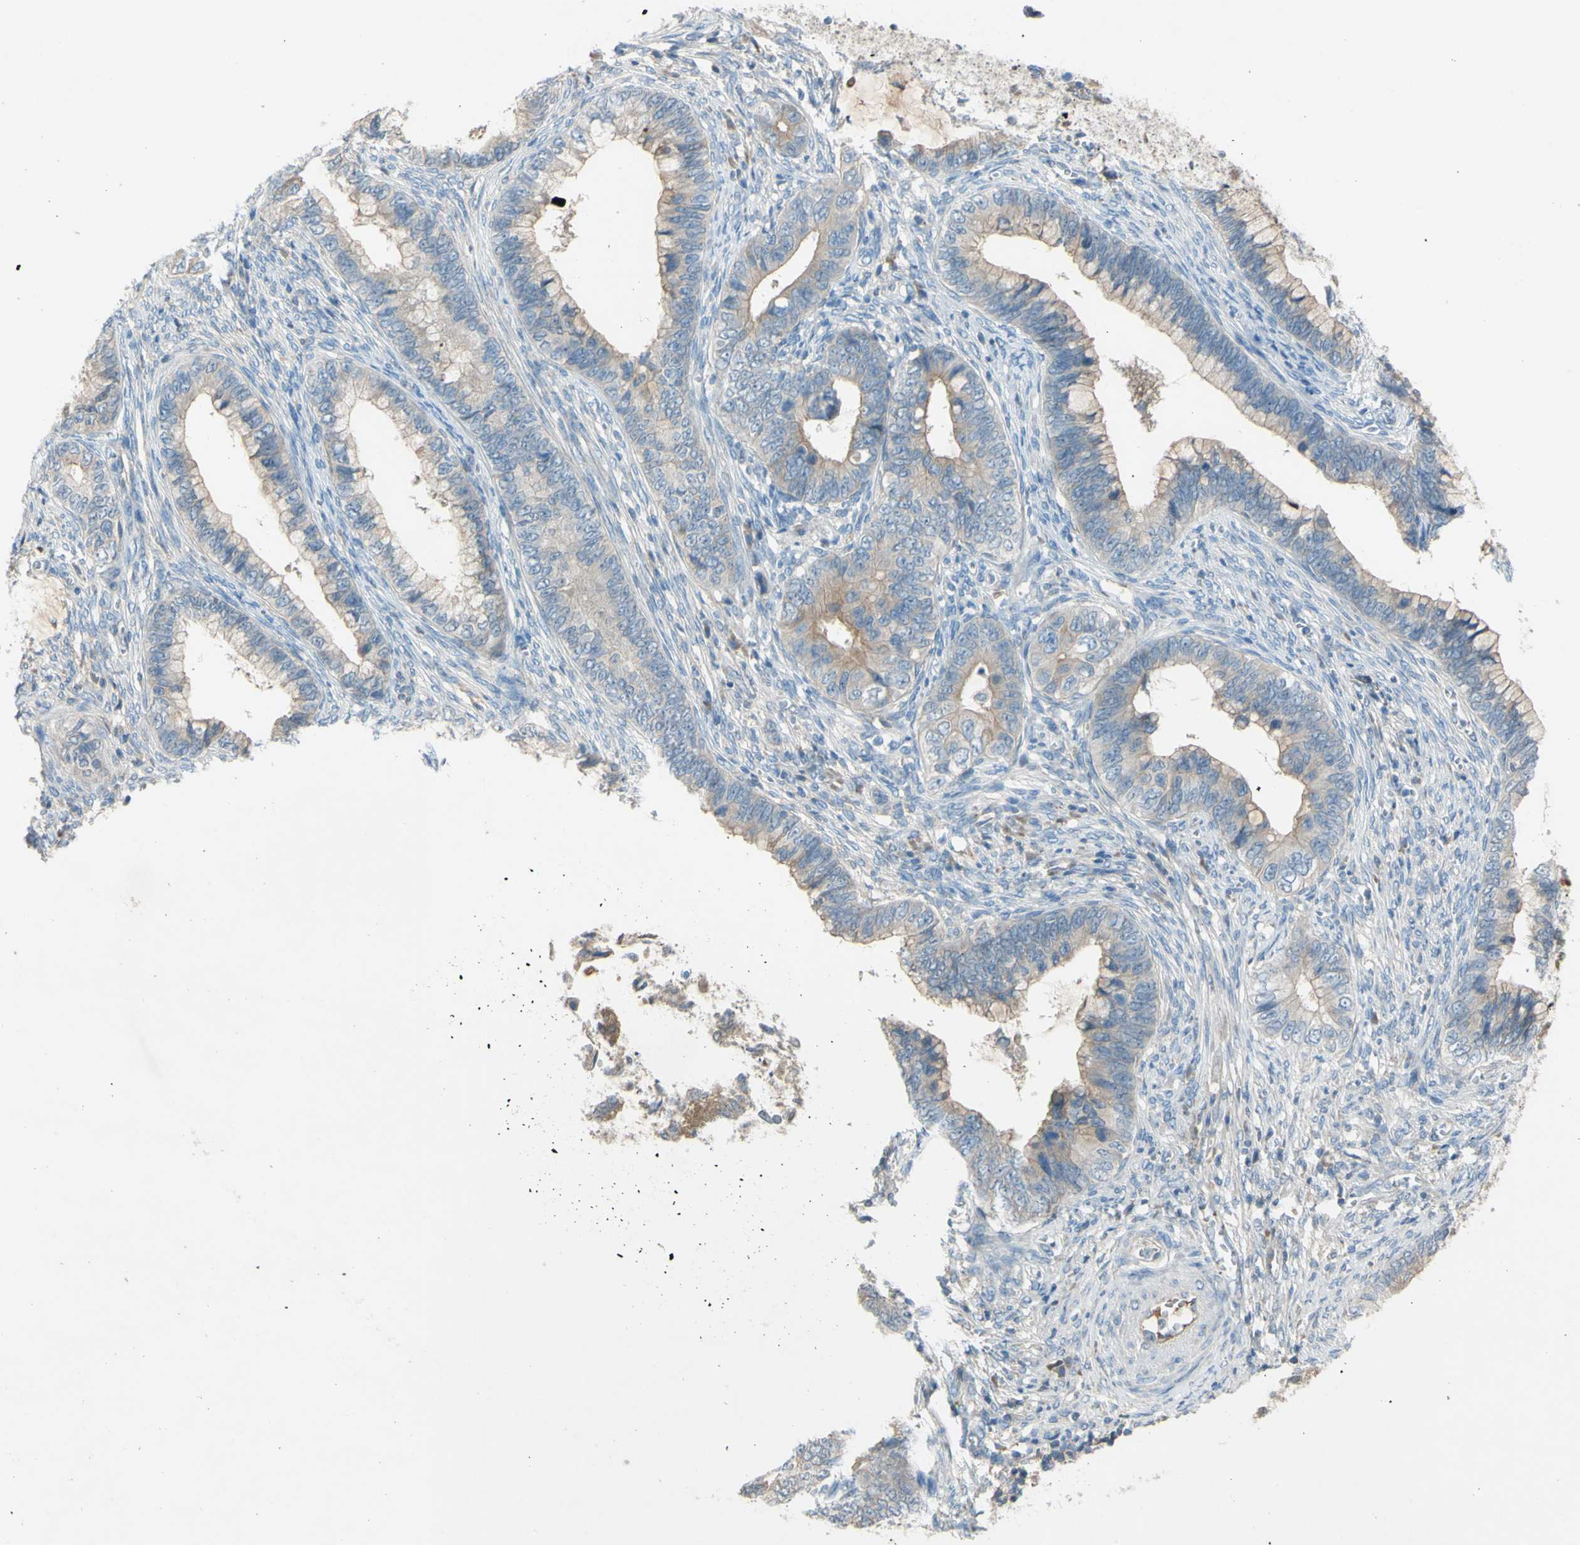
{"staining": {"intensity": "weak", "quantity": "25%-75%", "location": "cytoplasmic/membranous"}, "tissue": "cervical cancer", "cell_type": "Tumor cells", "image_type": "cancer", "snomed": [{"axis": "morphology", "description": "Adenocarcinoma, NOS"}, {"axis": "topography", "description": "Cervix"}], "caption": "The histopathology image exhibits immunohistochemical staining of cervical adenocarcinoma. There is weak cytoplasmic/membranous positivity is present in approximately 25%-75% of tumor cells.", "gene": "ATRN", "patient": {"sex": "female", "age": 44}}